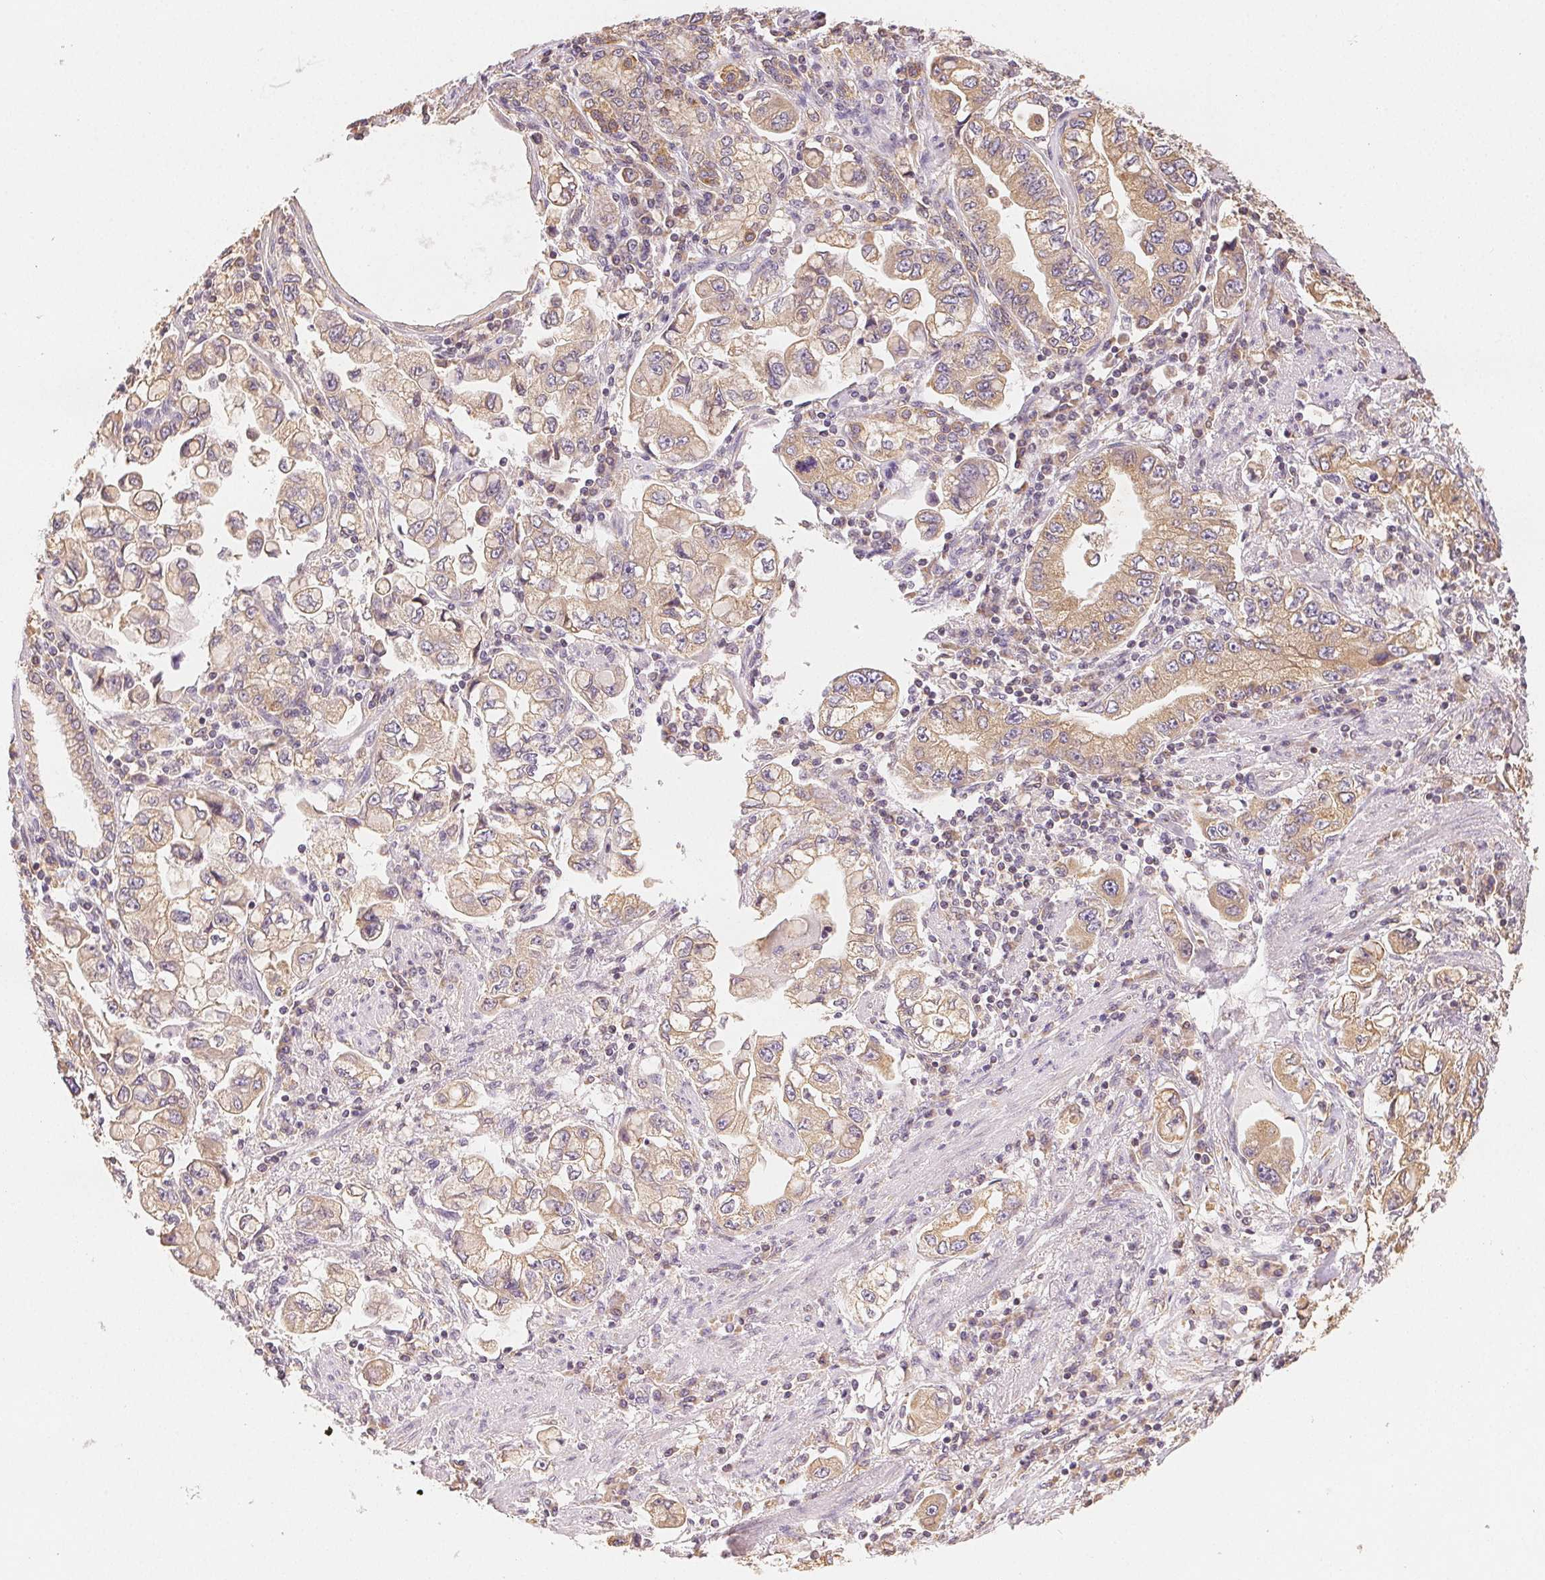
{"staining": {"intensity": "weak", "quantity": ">75%", "location": "cytoplasmic/membranous"}, "tissue": "stomach cancer", "cell_type": "Tumor cells", "image_type": "cancer", "snomed": [{"axis": "morphology", "description": "Adenocarcinoma, NOS"}, {"axis": "topography", "description": "Stomach, lower"}], "caption": "Protein staining reveals weak cytoplasmic/membranous positivity in about >75% of tumor cells in stomach adenocarcinoma.", "gene": "SEZ6L2", "patient": {"sex": "female", "age": 93}}